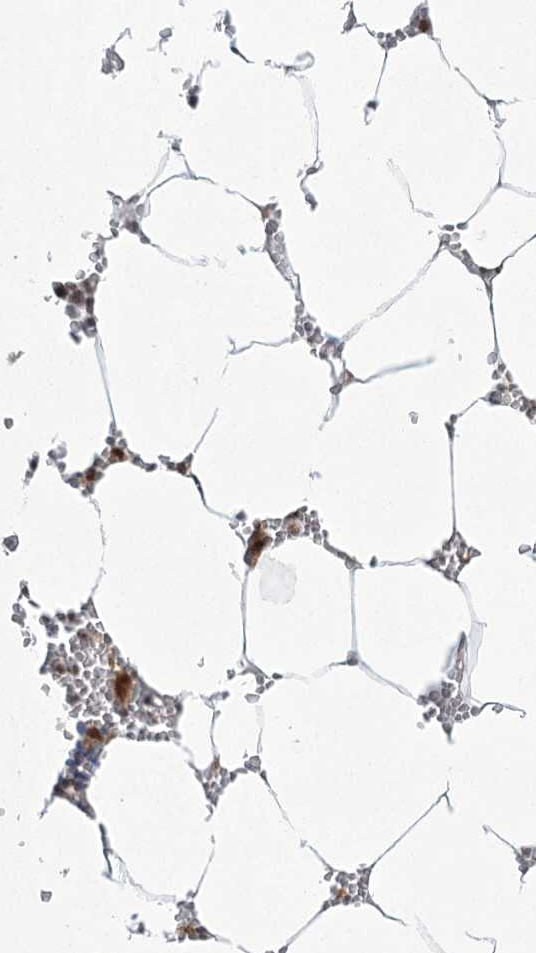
{"staining": {"intensity": "moderate", "quantity": "25%-75%", "location": "nuclear"}, "tissue": "bone marrow", "cell_type": "Hematopoietic cells", "image_type": "normal", "snomed": [{"axis": "morphology", "description": "Normal tissue, NOS"}, {"axis": "topography", "description": "Bone marrow"}], "caption": "Immunohistochemical staining of benign human bone marrow displays moderate nuclear protein positivity in about 25%-75% of hematopoietic cells.", "gene": "ZCCHC8", "patient": {"sex": "male", "age": 70}}